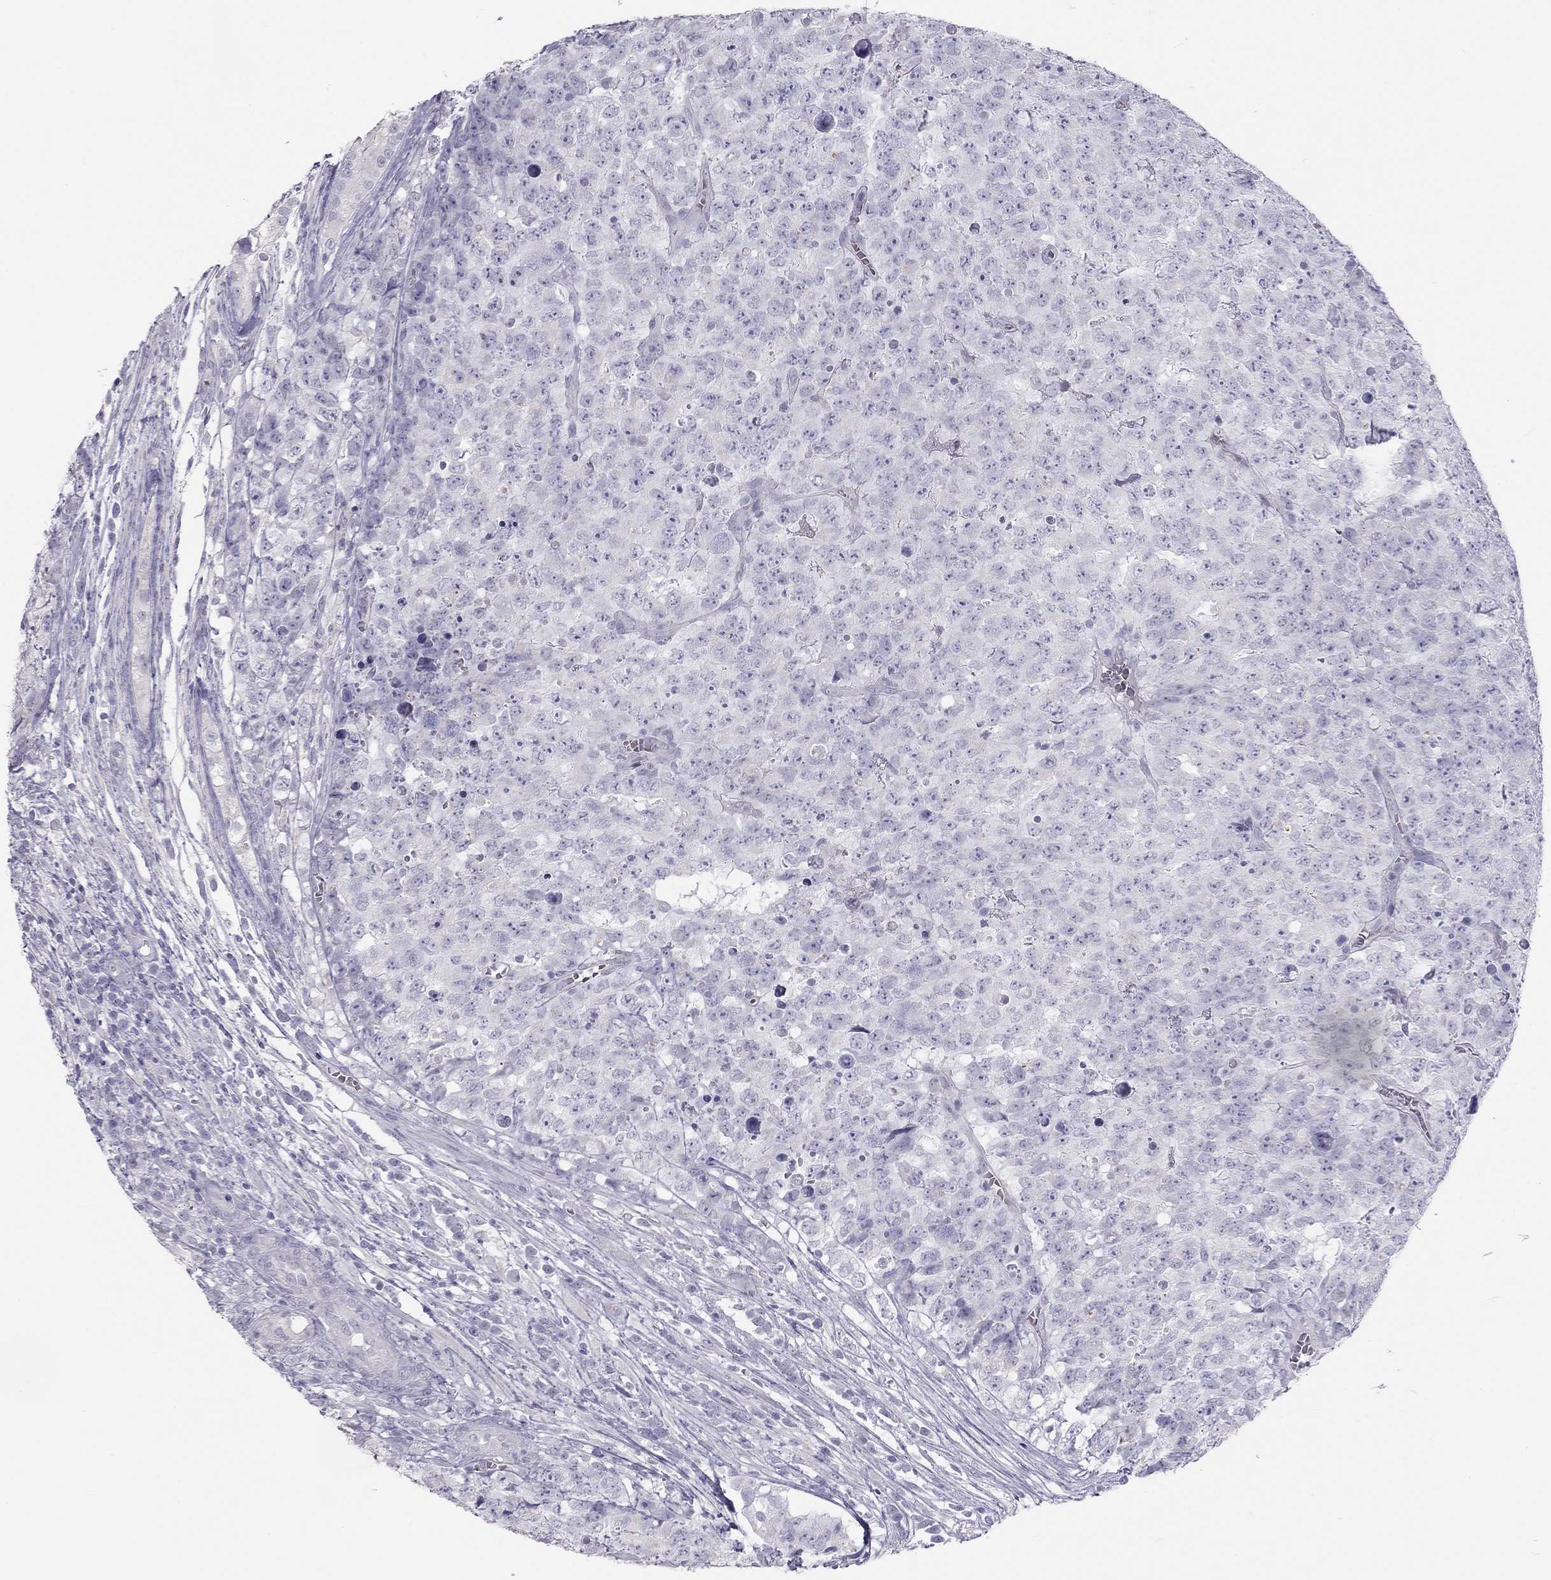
{"staining": {"intensity": "negative", "quantity": "none", "location": "none"}, "tissue": "testis cancer", "cell_type": "Tumor cells", "image_type": "cancer", "snomed": [{"axis": "morphology", "description": "Carcinoma, Embryonal, NOS"}, {"axis": "topography", "description": "Testis"}], "caption": "Human embryonal carcinoma (testis) stained for a protein using IHC reveals no expression in tumor cells.", "gene": "SPATA12", "patient": {"sex": "male", "age": 23}}